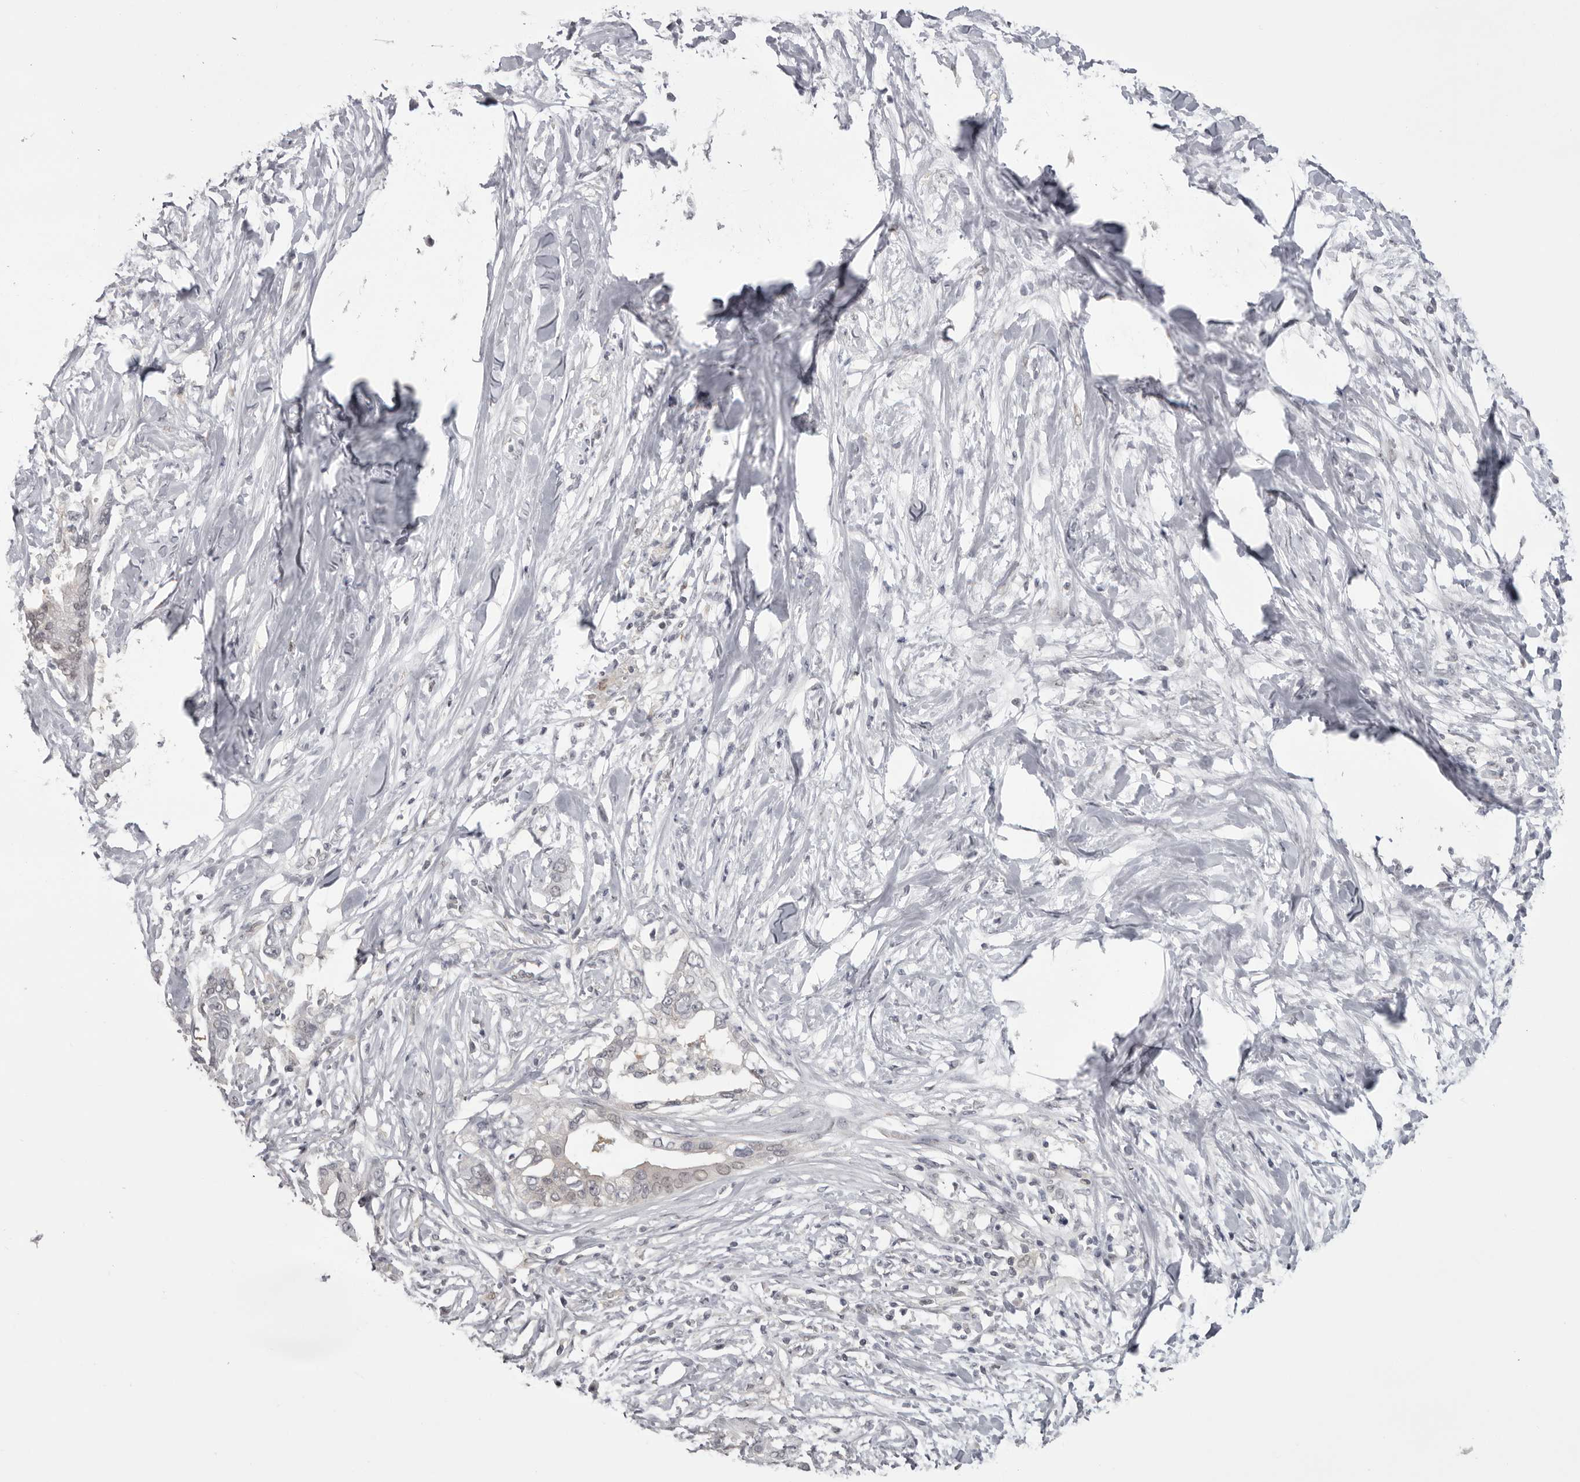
{"staining": {"intensity": "negative", "quantity": "none", "location": "none"}, "tissue": "pancreatic cancer", "cell_type": "Tumor cells", "image_type": "cancer", "snomed": [{"axis": "morphology", "description": "Normal tissue, NOS"}, {"axis": "morphology", "description": "Adenocarcinoma, NOS"}, {"axis": "topography", "description": "Pancreas"}, {"axis": "topography", "description": "Peripheral nerve tissue"}], "caption": "The immunohistochemistry histopathology image has no significant expression in tumor cells of pancreatic adenocarcinoma tissue.", "gene": "MDH1", "patient": {"sex": "male", "age": 59}}